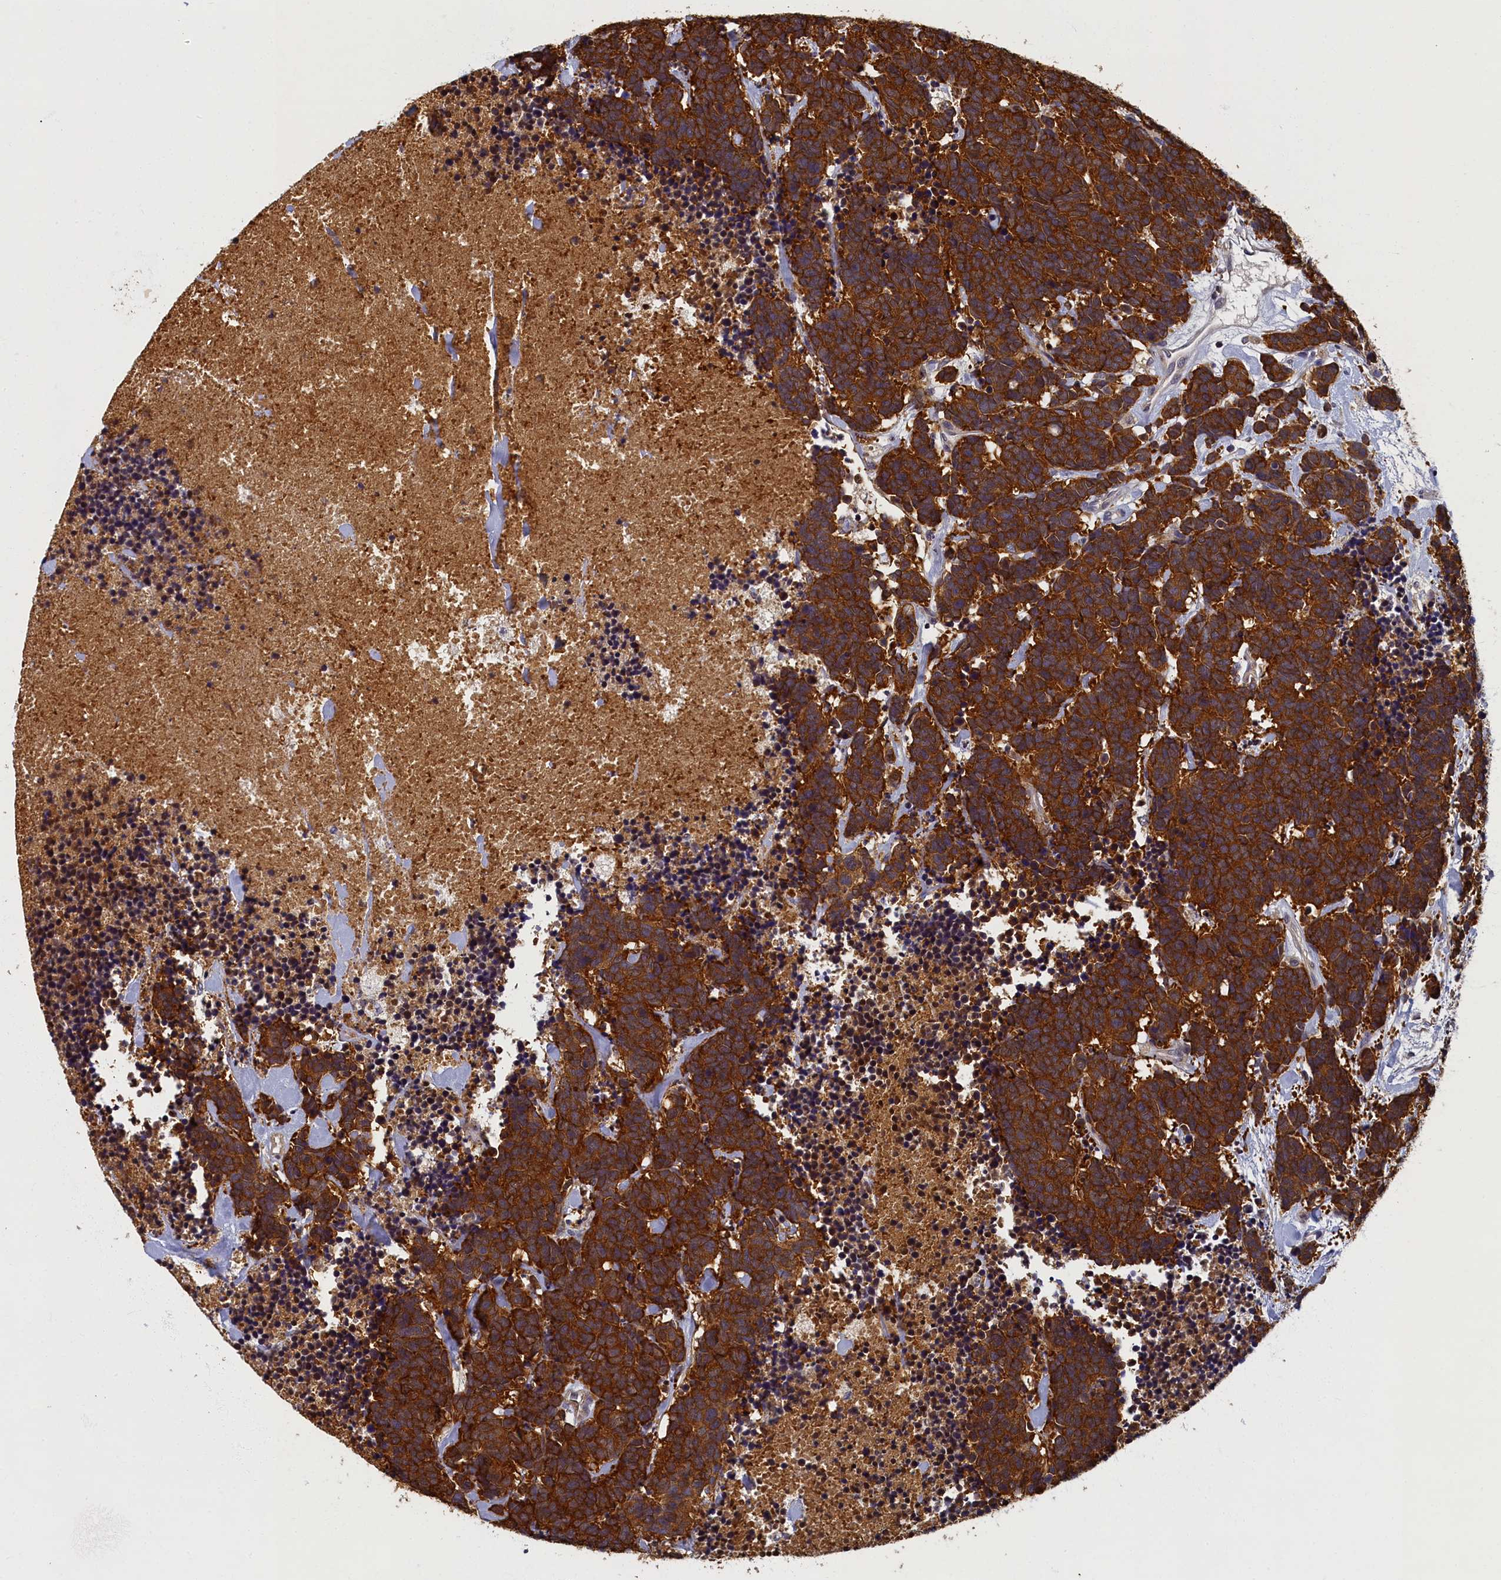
{"staining": {"intensity": "strong", "quantity": ">75%", "location": "cytoplasmic/membranous"}, "tissue": "carcinoid", "cell_type": "Tumor cells", "image_type": "cancer", "snomed": [{"axis": "morphology", "description": "Carcinoma, NOS"}, {"axis": "morphology", "description": "Carcinoid, malignant, NOS"}, {"axis": "topography", "description": "Prostate"}], "caption": "IHC micrograph of neoplastic tissue: human carcinoma stained using IHC displays high levels of strong protein expression localized specifically in the cytoplasmic/membranous of tumor cells, appearing as a cytoplasmic/membranous brown color.", "gene": "TBCB", "patient": {"sex": "male", "age": 57}}